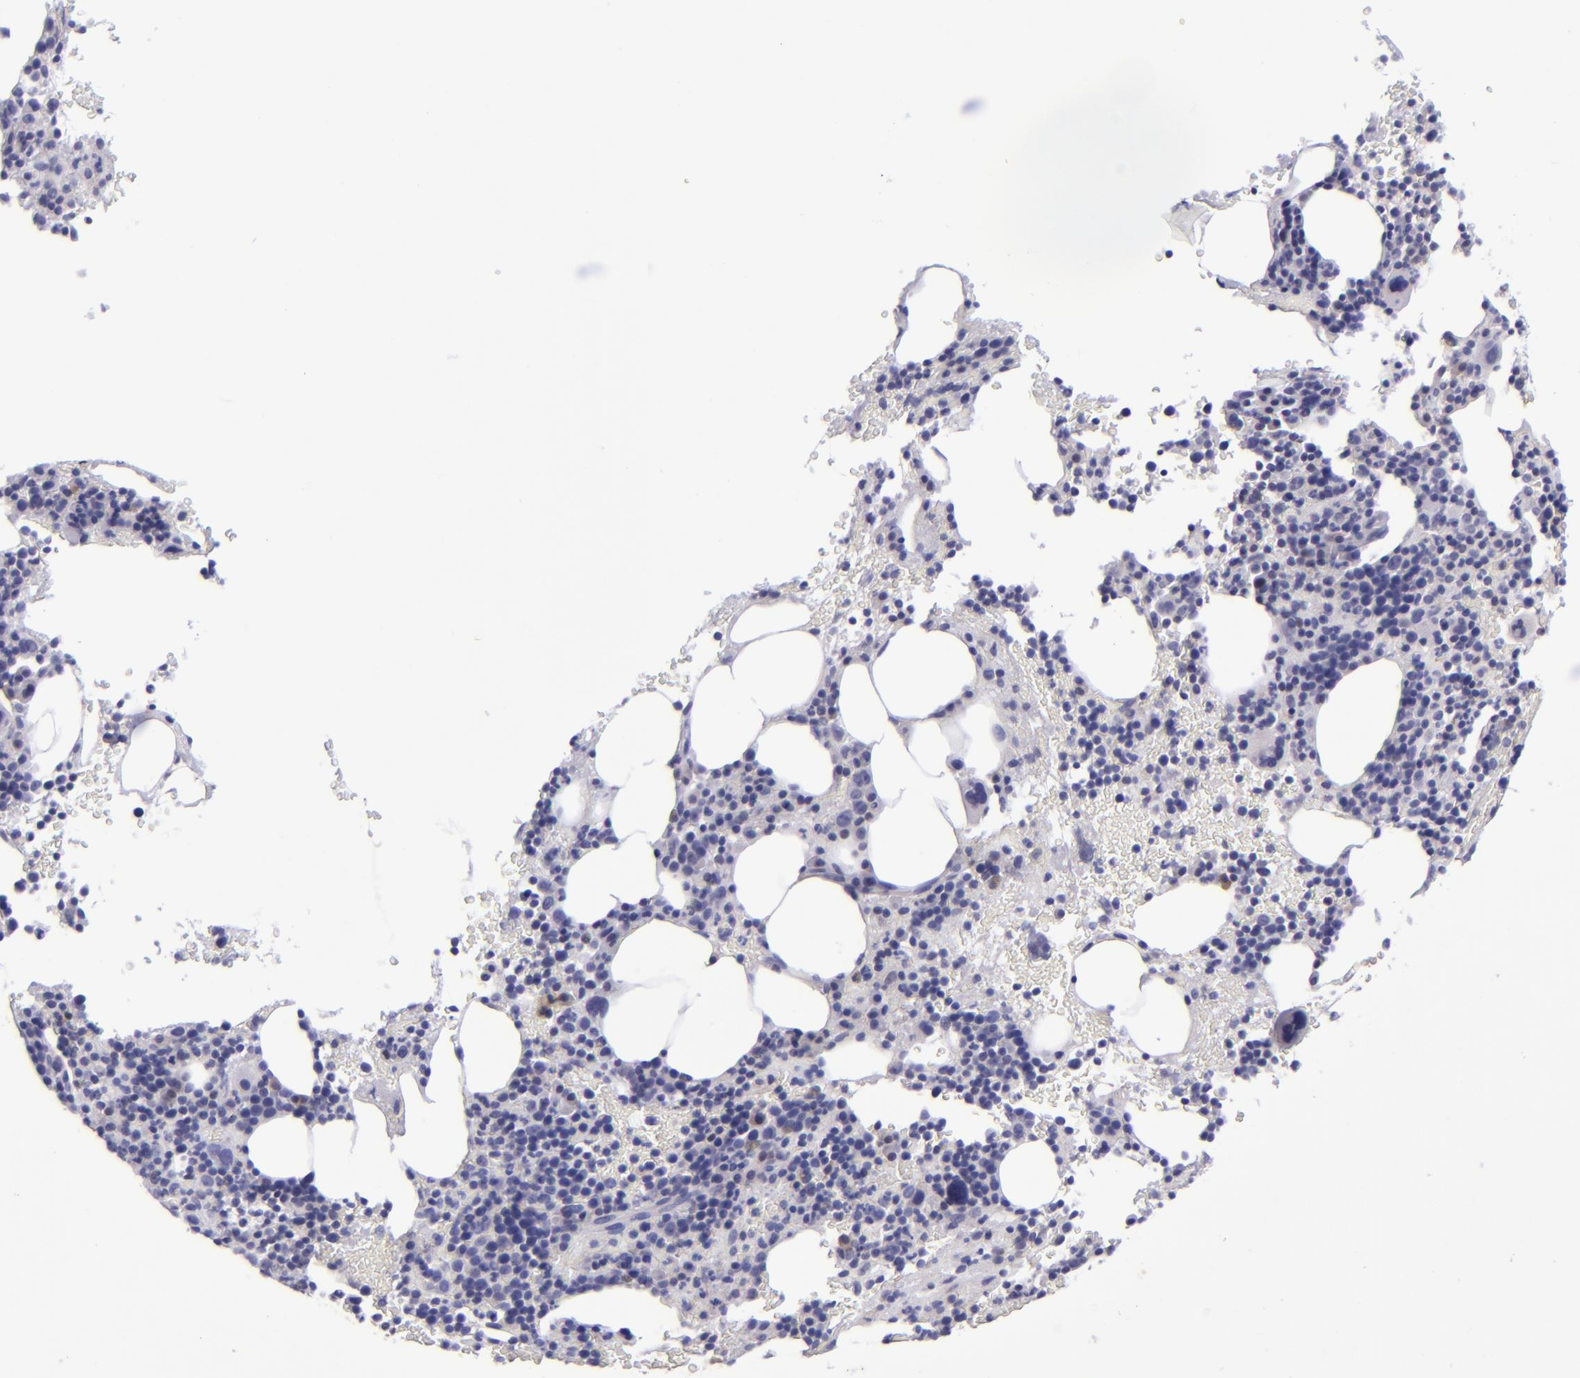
{"staining": {"intensity": "moderate", "quantity": "<25%", "location": "cytoplasmic/membranous,nuclear"}, "tissue": "bone marrow", "cell_type": "Hematopoietic cells", "image_type": "normal", "snomed": [{"axis": "morphology", "description": "Normal tissue, NOS"}, {"axis": "topography", "description": "Bone marrow"}], "caption": "High-power microscopy captured an immunohistochemistry histopathology image of normal bone marrow, revealing moderate cytoplasmic/membranous,nuclear expression in about <25% of hematopoietic cells. The protein of interest is stained brown, and the nuclei are stained in blue (DAB IHC with brightfield microscopy, high magnification).", "gene": "POU2F2", "patient": {"sex": "male", "age": 86}}